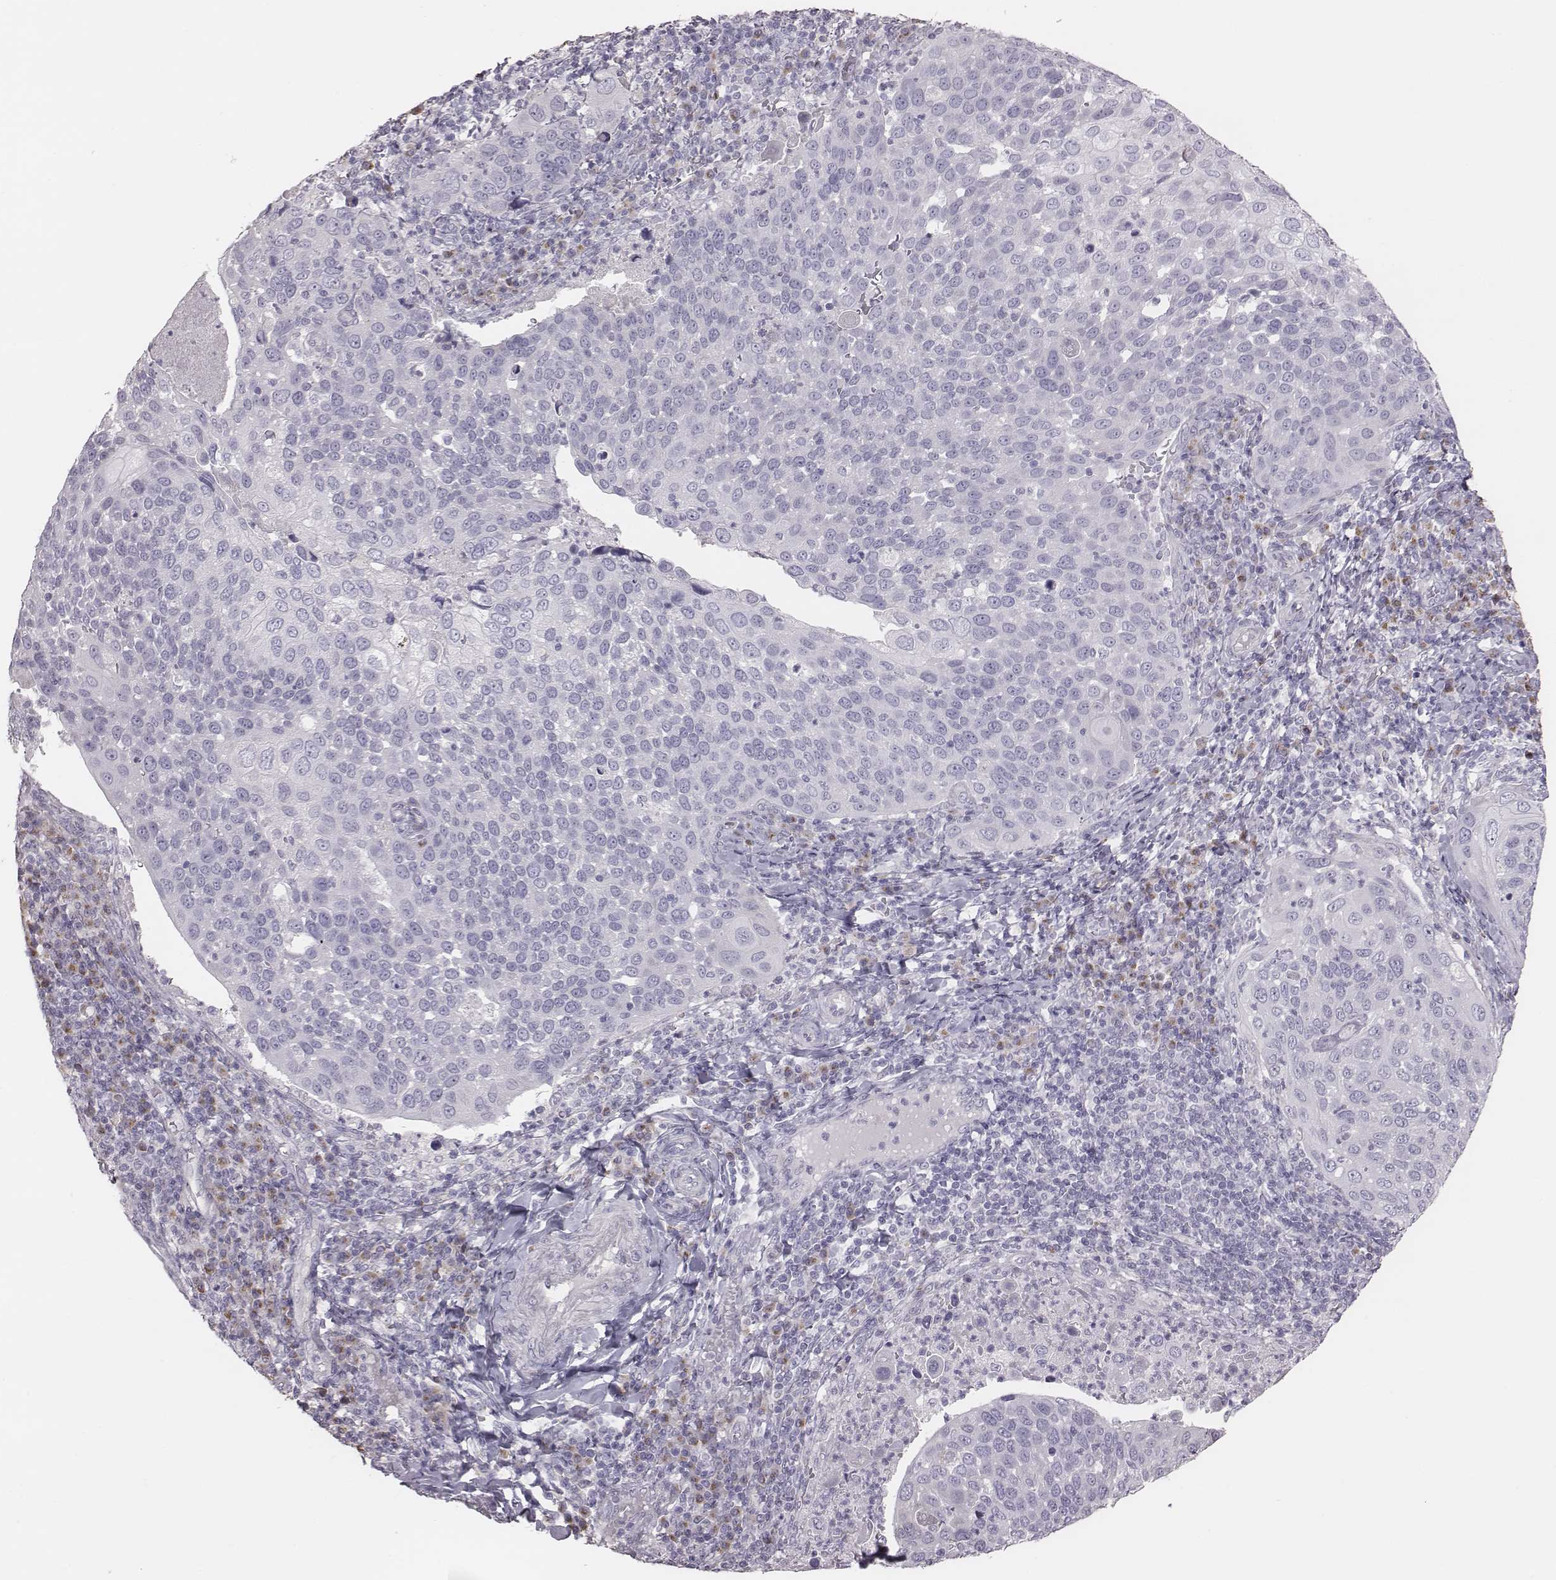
{"staining": {"intensity": "negative", "quantity": "none", "location": "none"}, "tissue": "cervical cancer", "cell_type": "Tumor cells", "image_type": "cancer", "snomed": [{"axis": "morphology", "description": "Squamous cell carcinoma, NOS"}, {"axis": "topography", "description": "Cervix"}], "caption": "The micrograph shows no staining of tumor cells in squamous cell carcinoma (cervical).", "gene": "C6orf58", "patient": {"sex": "female", "age": 54}}